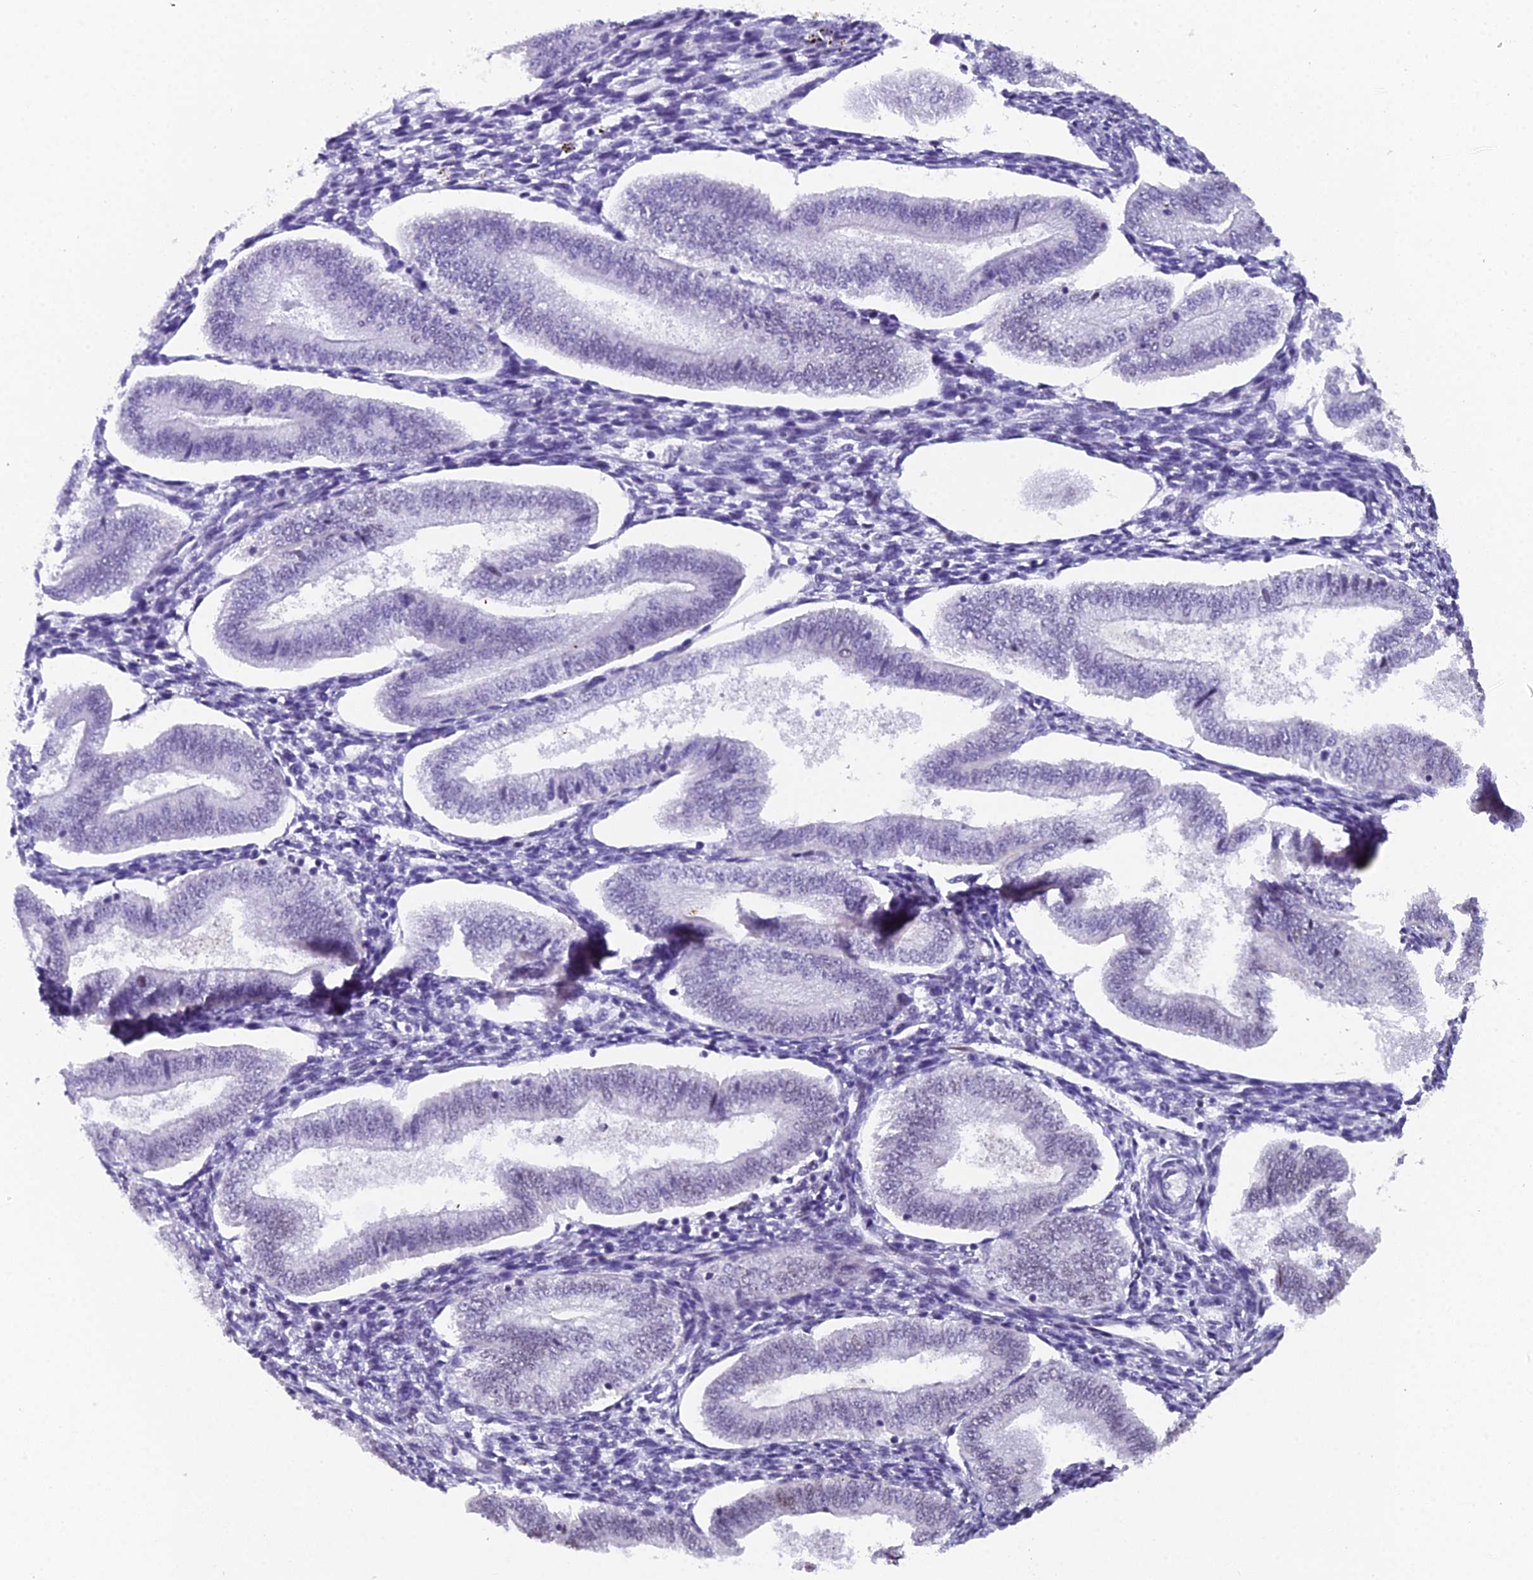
{"staining": {"intensity": "negative", "quantity": "none", "location": "none"}, "tissue": "endometrium", "cell_type": "Cells in endometrial stroma", "image_type": "normal", "snomed": [{"axis": "morphology", "description": "Normal tissue, NOS"}, {"axis": "topography", "description": "Endometrium"}], "caption": "Micrograph shows no protein expression in cells in endometrial stroma of benign endometrium. (DAB (3,3'-diaminobenzidine) immunohistochemistry (IHC) visualized using brightfield microscopy, high magnification).", "gene": "XKR9", "patient": {"sex": "female", "age": 34}}